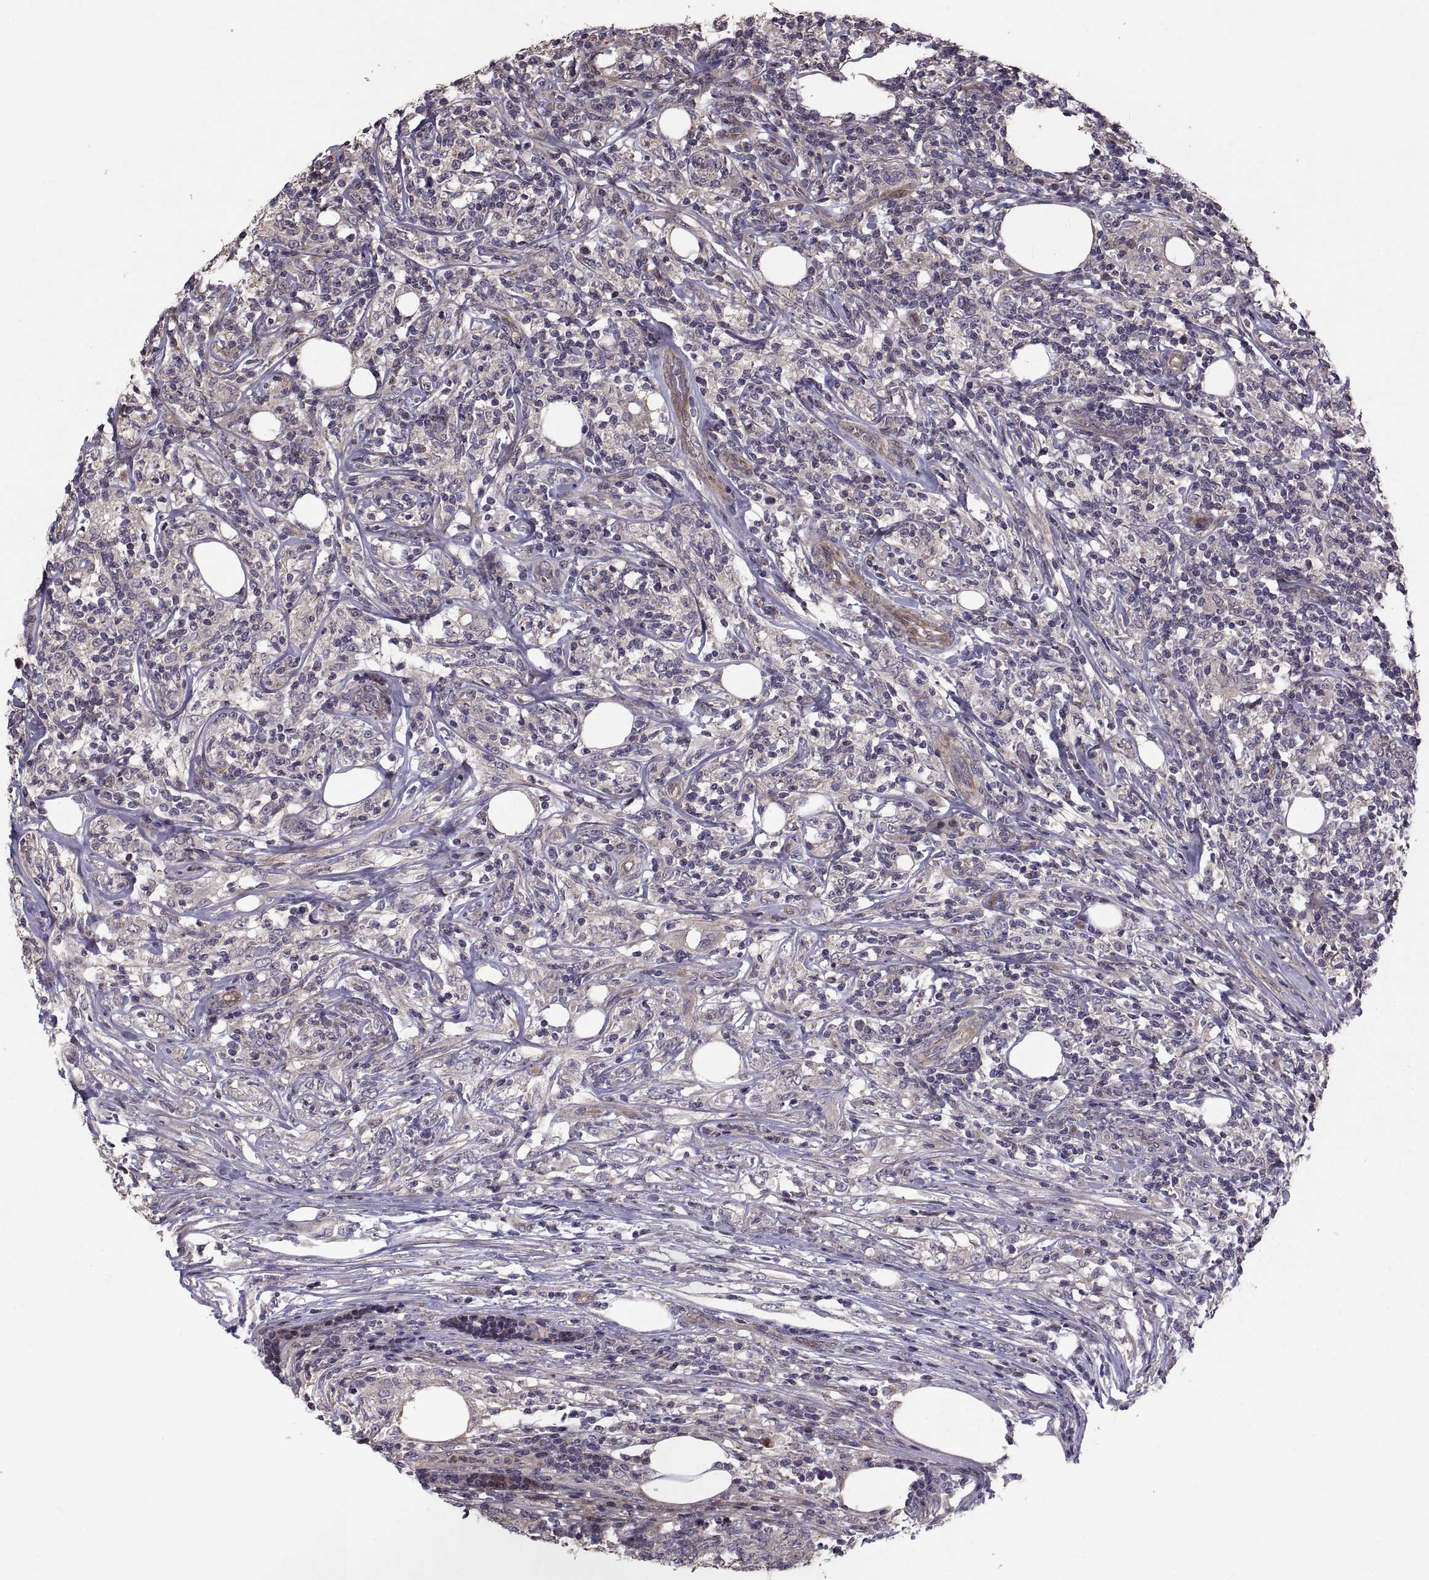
{"staining": {"intensity": "negative", "quantity": "none", "location": "none"}, "tissue": "lymphoma", "cell_type": "Tumor cells", "image_type": "cancer", "snomed": [{"axis": "morphology", "description": "Malignant lymphoma, non-Hodgkin's type, High grade"}, {"axis": "topography", "description": "Lymph node"}], "caption": "DAB immunohistochemical staining of human lymphoma displays no significant staining in tumor cells.", "gene": "PMM2", "patient": {"sex": "female", "age": 84}}